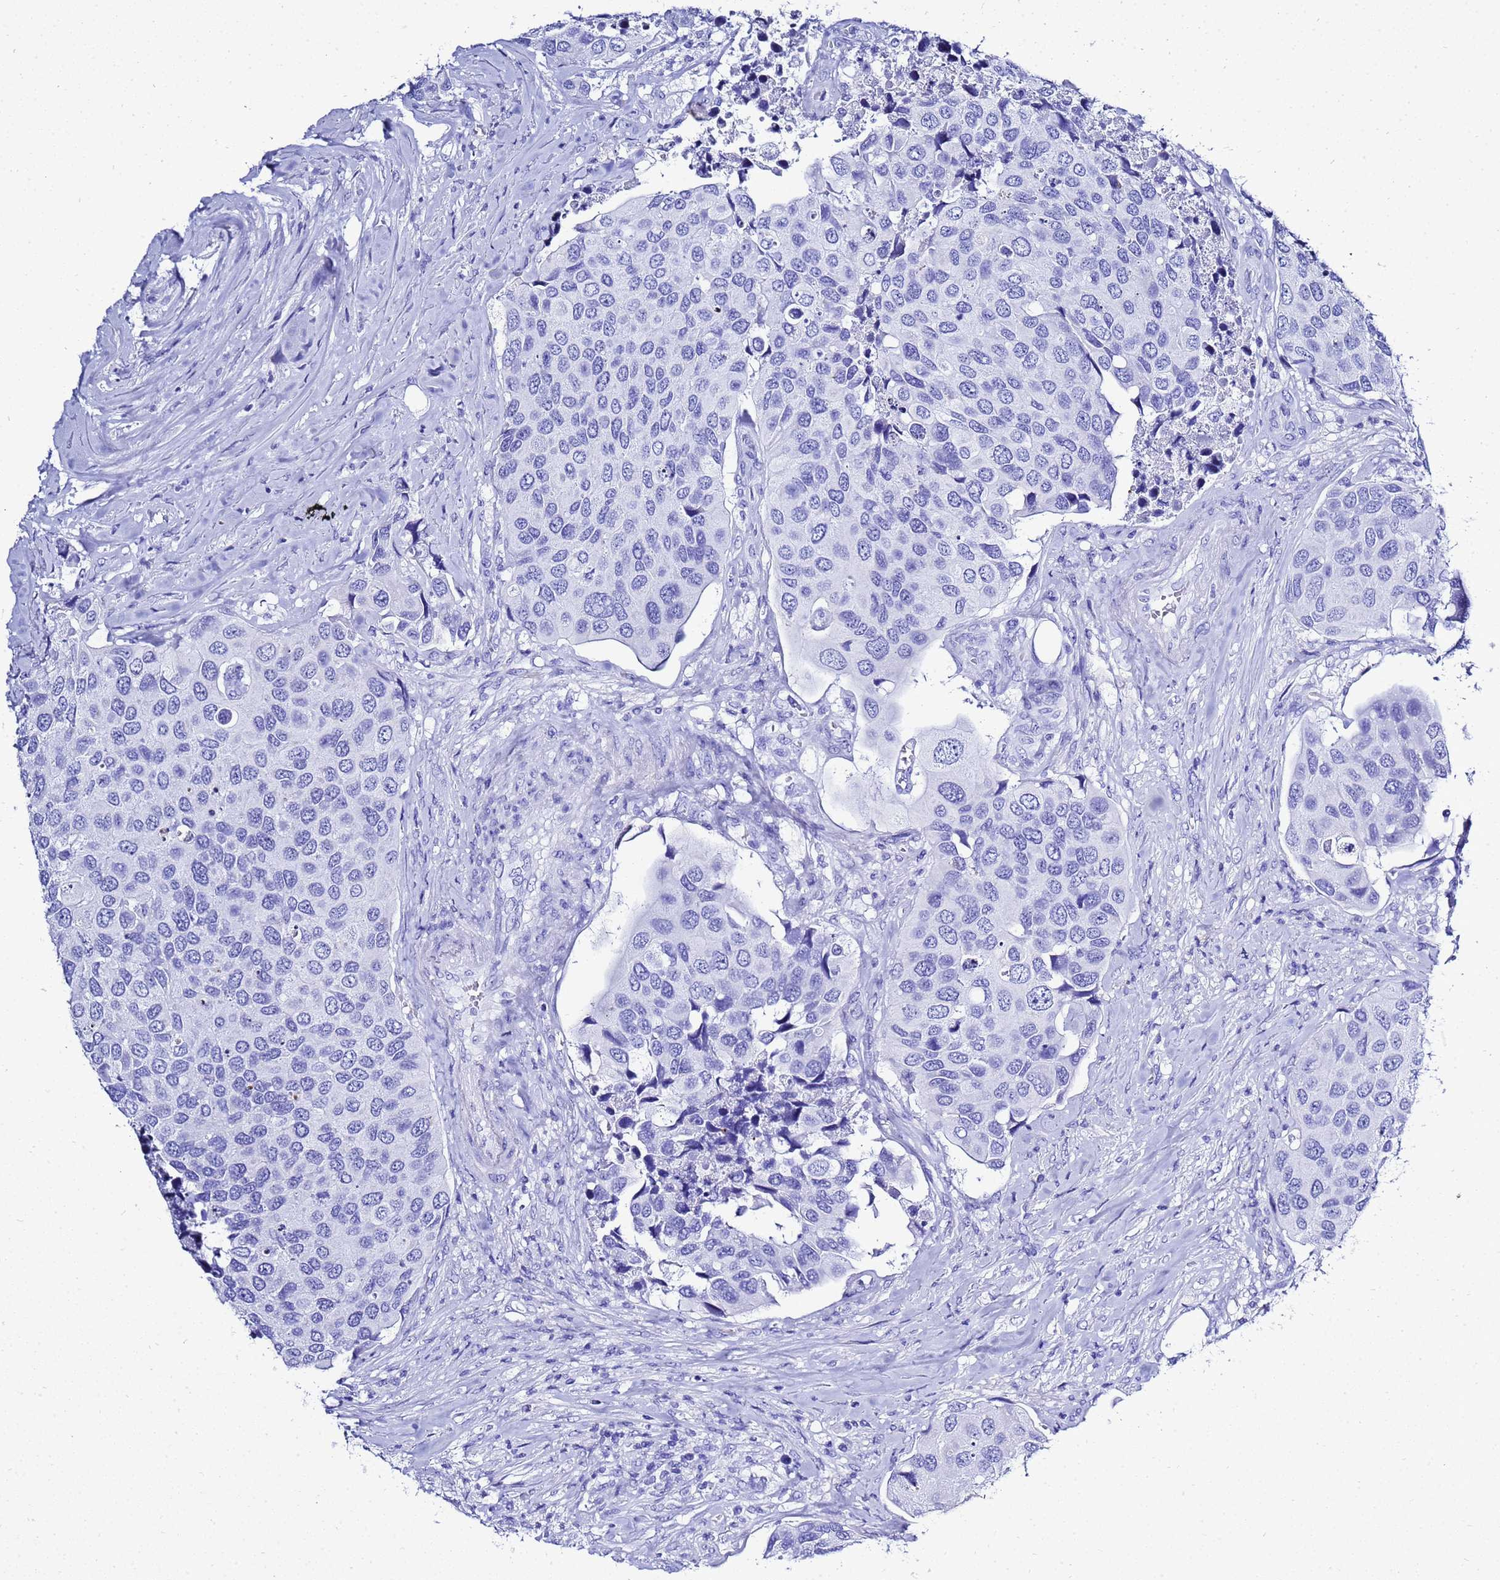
{"staining": {"intensity": "negative", "quantity": "none", "location": "none"}, "tissue": "urothelial cancer", "cell_type": "Tumor cells", "image_type": "cancer", "snomed": [{"axis": "morphology", "description": "Urothelial carcinoma, High grade"}, {"axis": "topography", "description": "Urinary bladder"}], "caption": "Tumor cells are negative for brown protein staining in urothelial cancer.", "gene": "LIPF", "patient": {"sex": "male", "age": 74}}